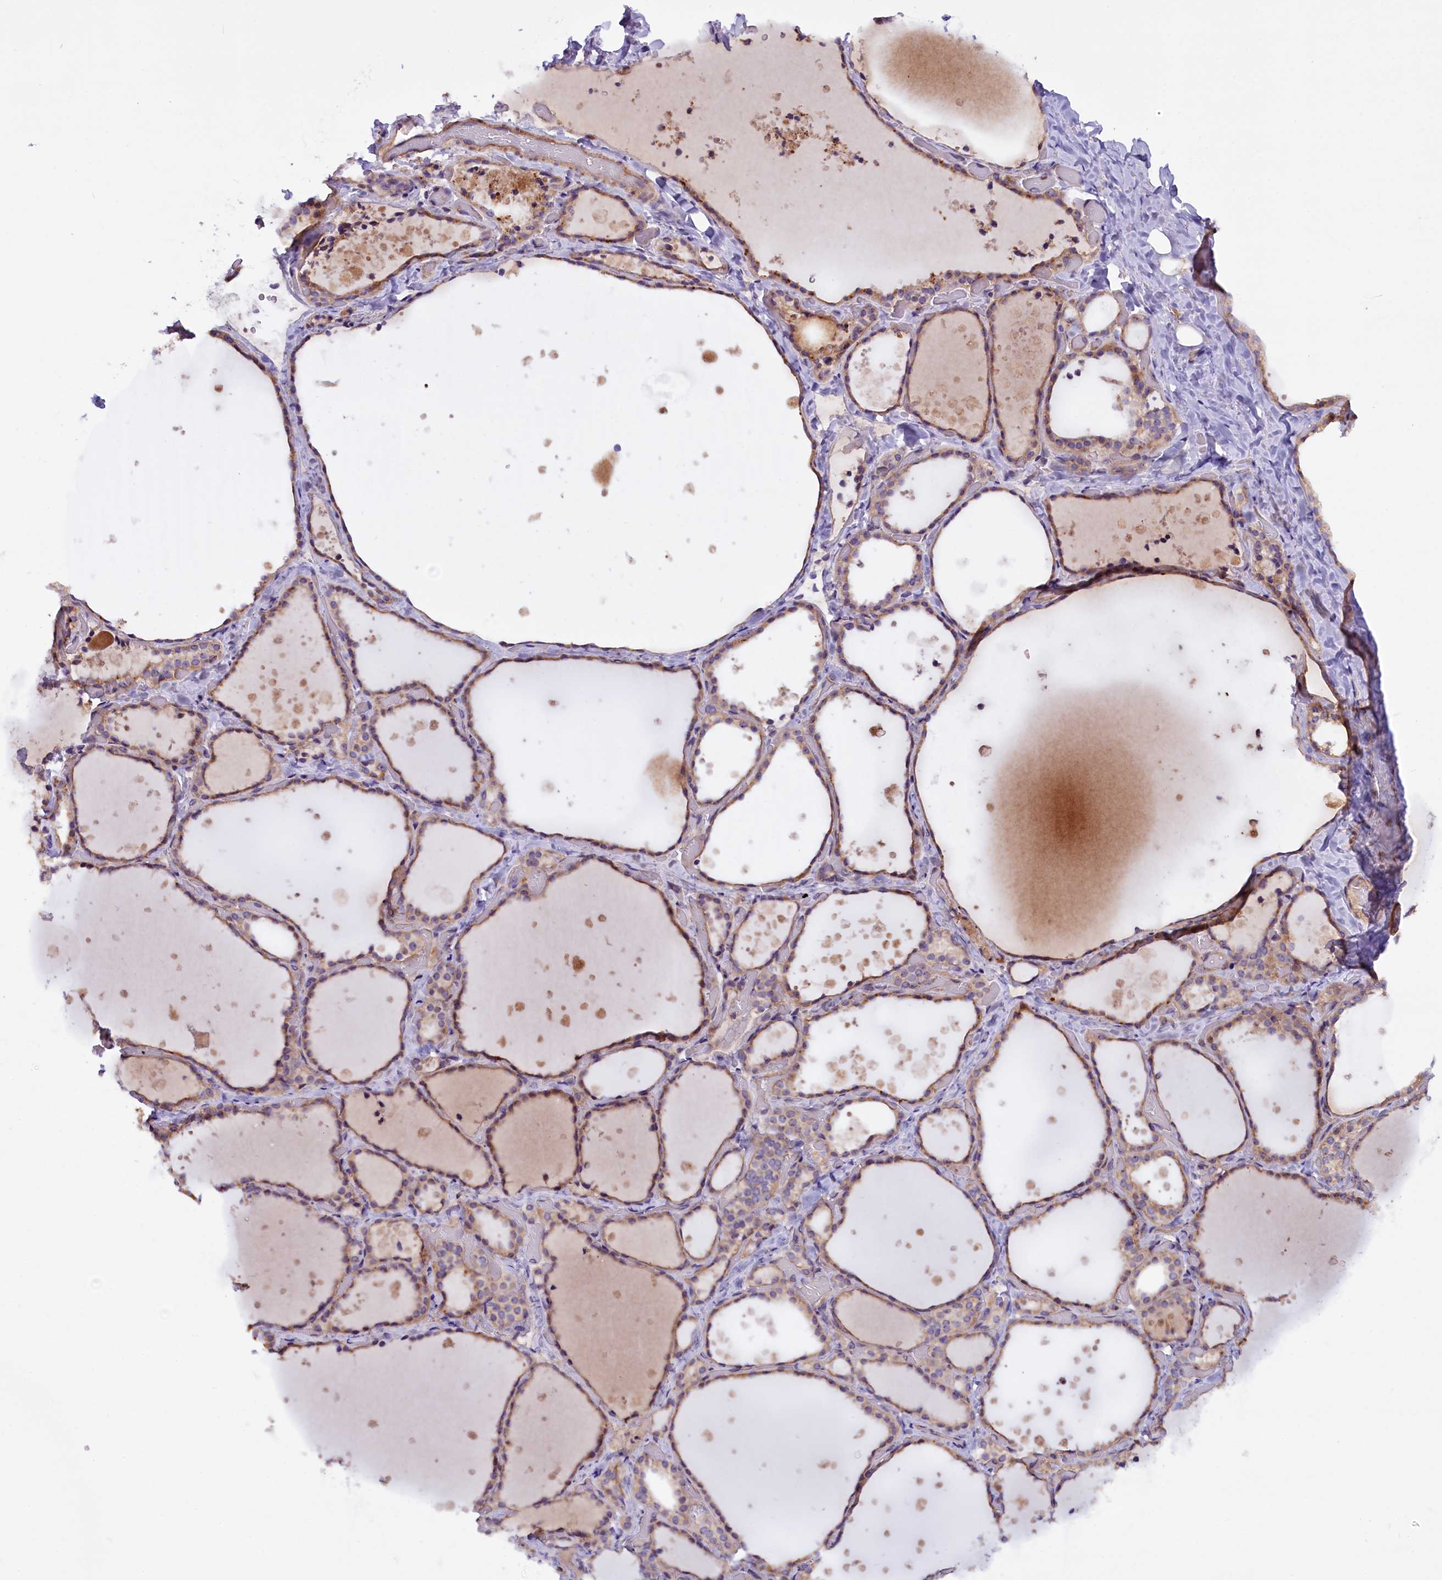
{"staining": {"intensity": "weak", "quantity": ">75%", "location": "cytoplasmic/membranous"}, "tissue": "thyroid gland", "cell_type": "Glandular cells", "image_type": "normal", "snomed": [{"axis": "morphology", "description": "Normal tissue, NOS"}, {"axis": "topography", "description": "Thyroid gland"}], "caption": "This image demonstrates normal thyroid gland stained with immunohistochemistry to label a protein in brown. The cytoplasmic/membranous of glandular cells show weak positivity for the protein. Nuclei are counter-stained blue.", "gene": "FRY", "patient": {"sex": "female", "age": 44}}